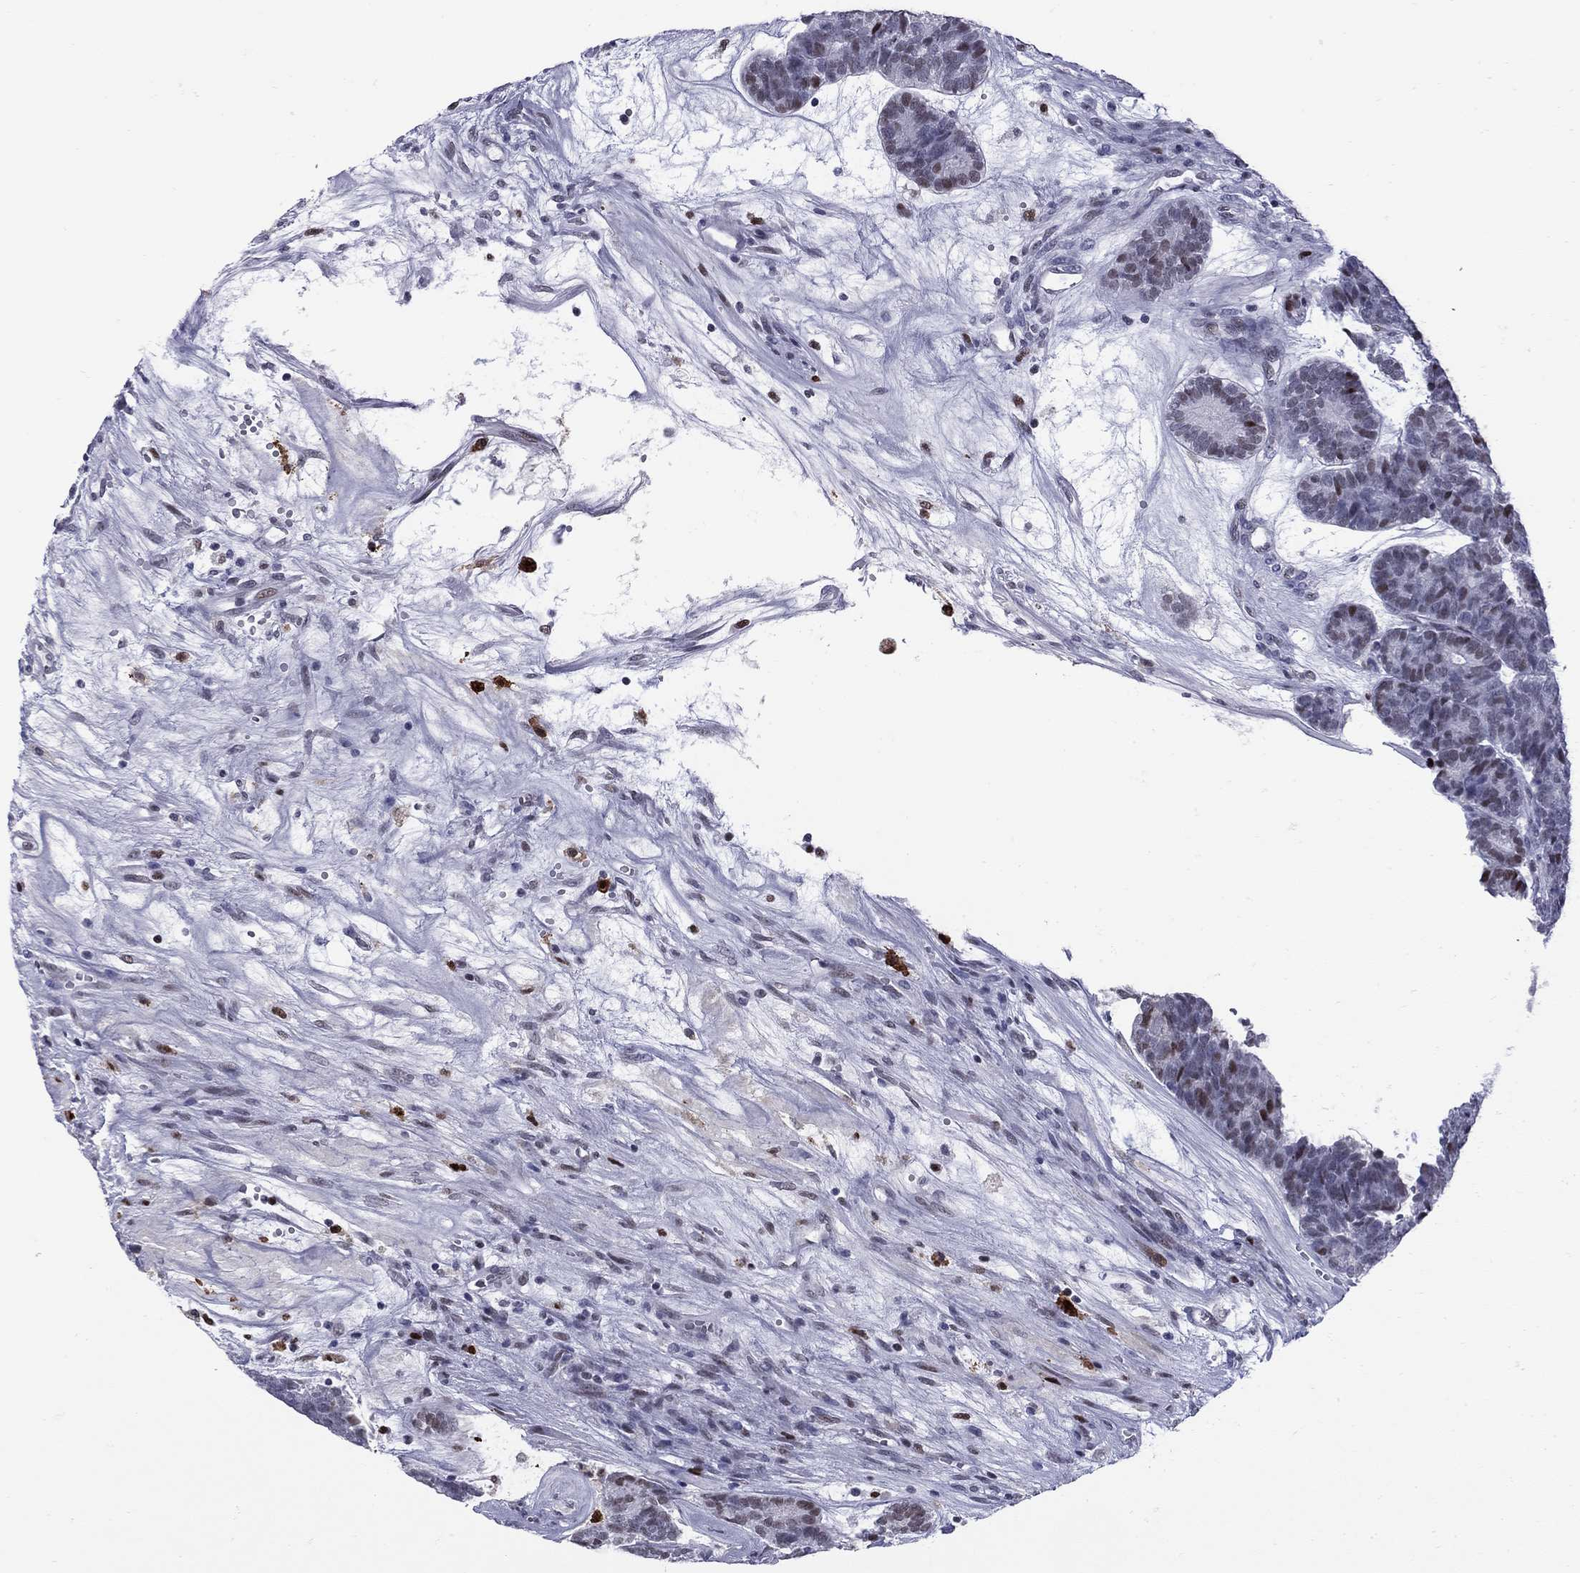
{"staining": {"intensity": "negative", "quantity": "none", "location": "none"}, "tissue": "head and neck cancer", "cell_type": "Tumor cells", "image_type": "cancer", "snomed": [{"axis": "morphology", "description": "Adenocarcinoma, NOS"}, {"axis": "topography", "description": "Head-Neck"}], "caption": "Head and neck adenocarcinoma stained for a protein using IHC displays no staining tumor cells.", "gene": "PCGF3", "patient": {"sex": "female", "age": 81}}